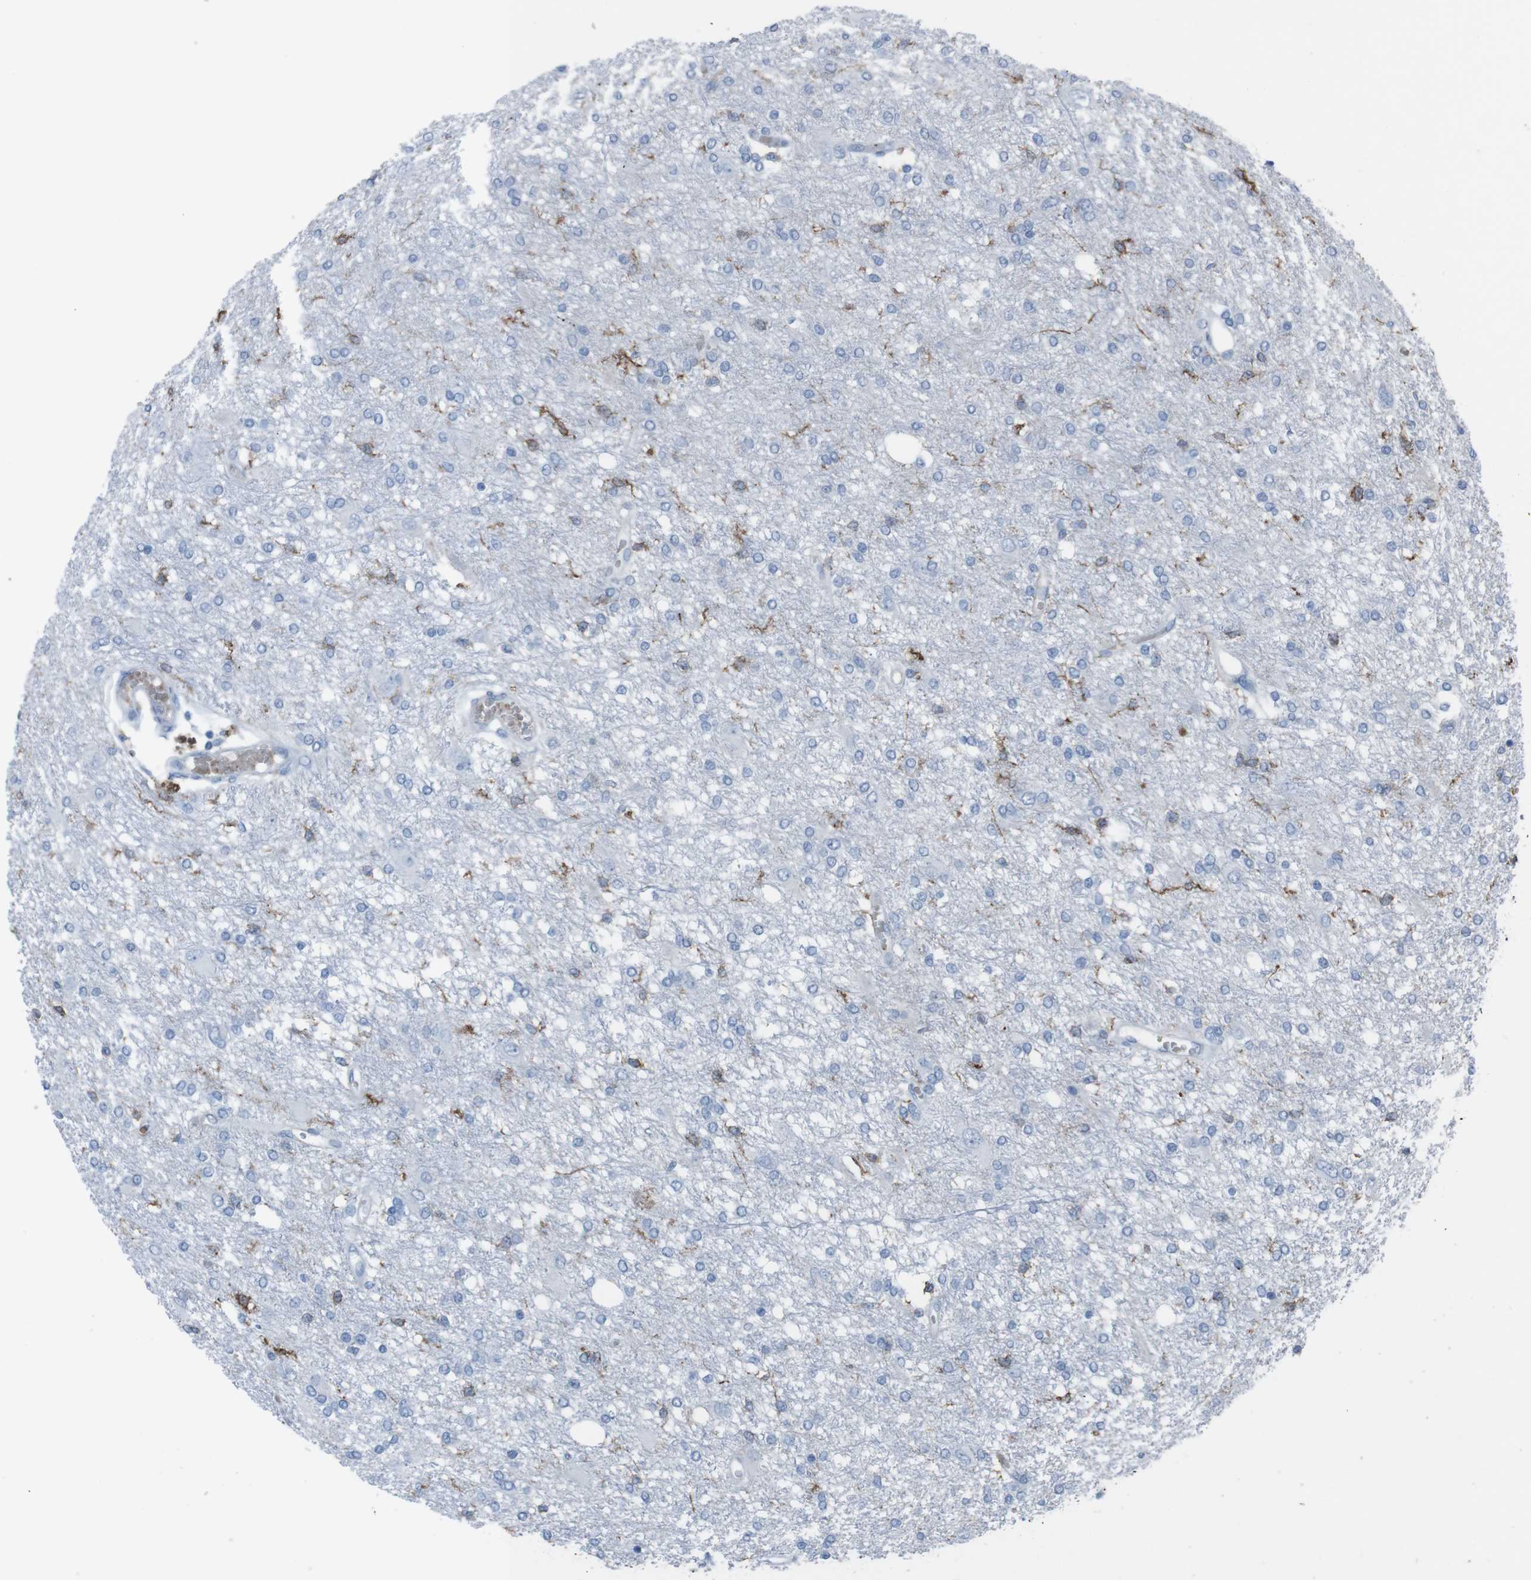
{"staining": {"intensity": "moderate", "quantity": "<25%", "location": "cytoplasmic/membranous"}, "tissue": "glioma", "cell_type": "Tumor cells", "image_type": "cancer", "snomed": [{"axis": "morphology", "description": "Glioma, malignant, High grade"}, {"axis": "topography", "description": "Brain"}], "caption": "Immunohistochemical staining of human malignant glioma (high-grade) displays low levels of moderate cytoplasmic/membranous positivity in about <25% of tumor cells. The protein is shown in brown color, while the nuclei are stained blue.", "gene": "ST6GAL1", "patient": {"sex": "female", "age": 59}}